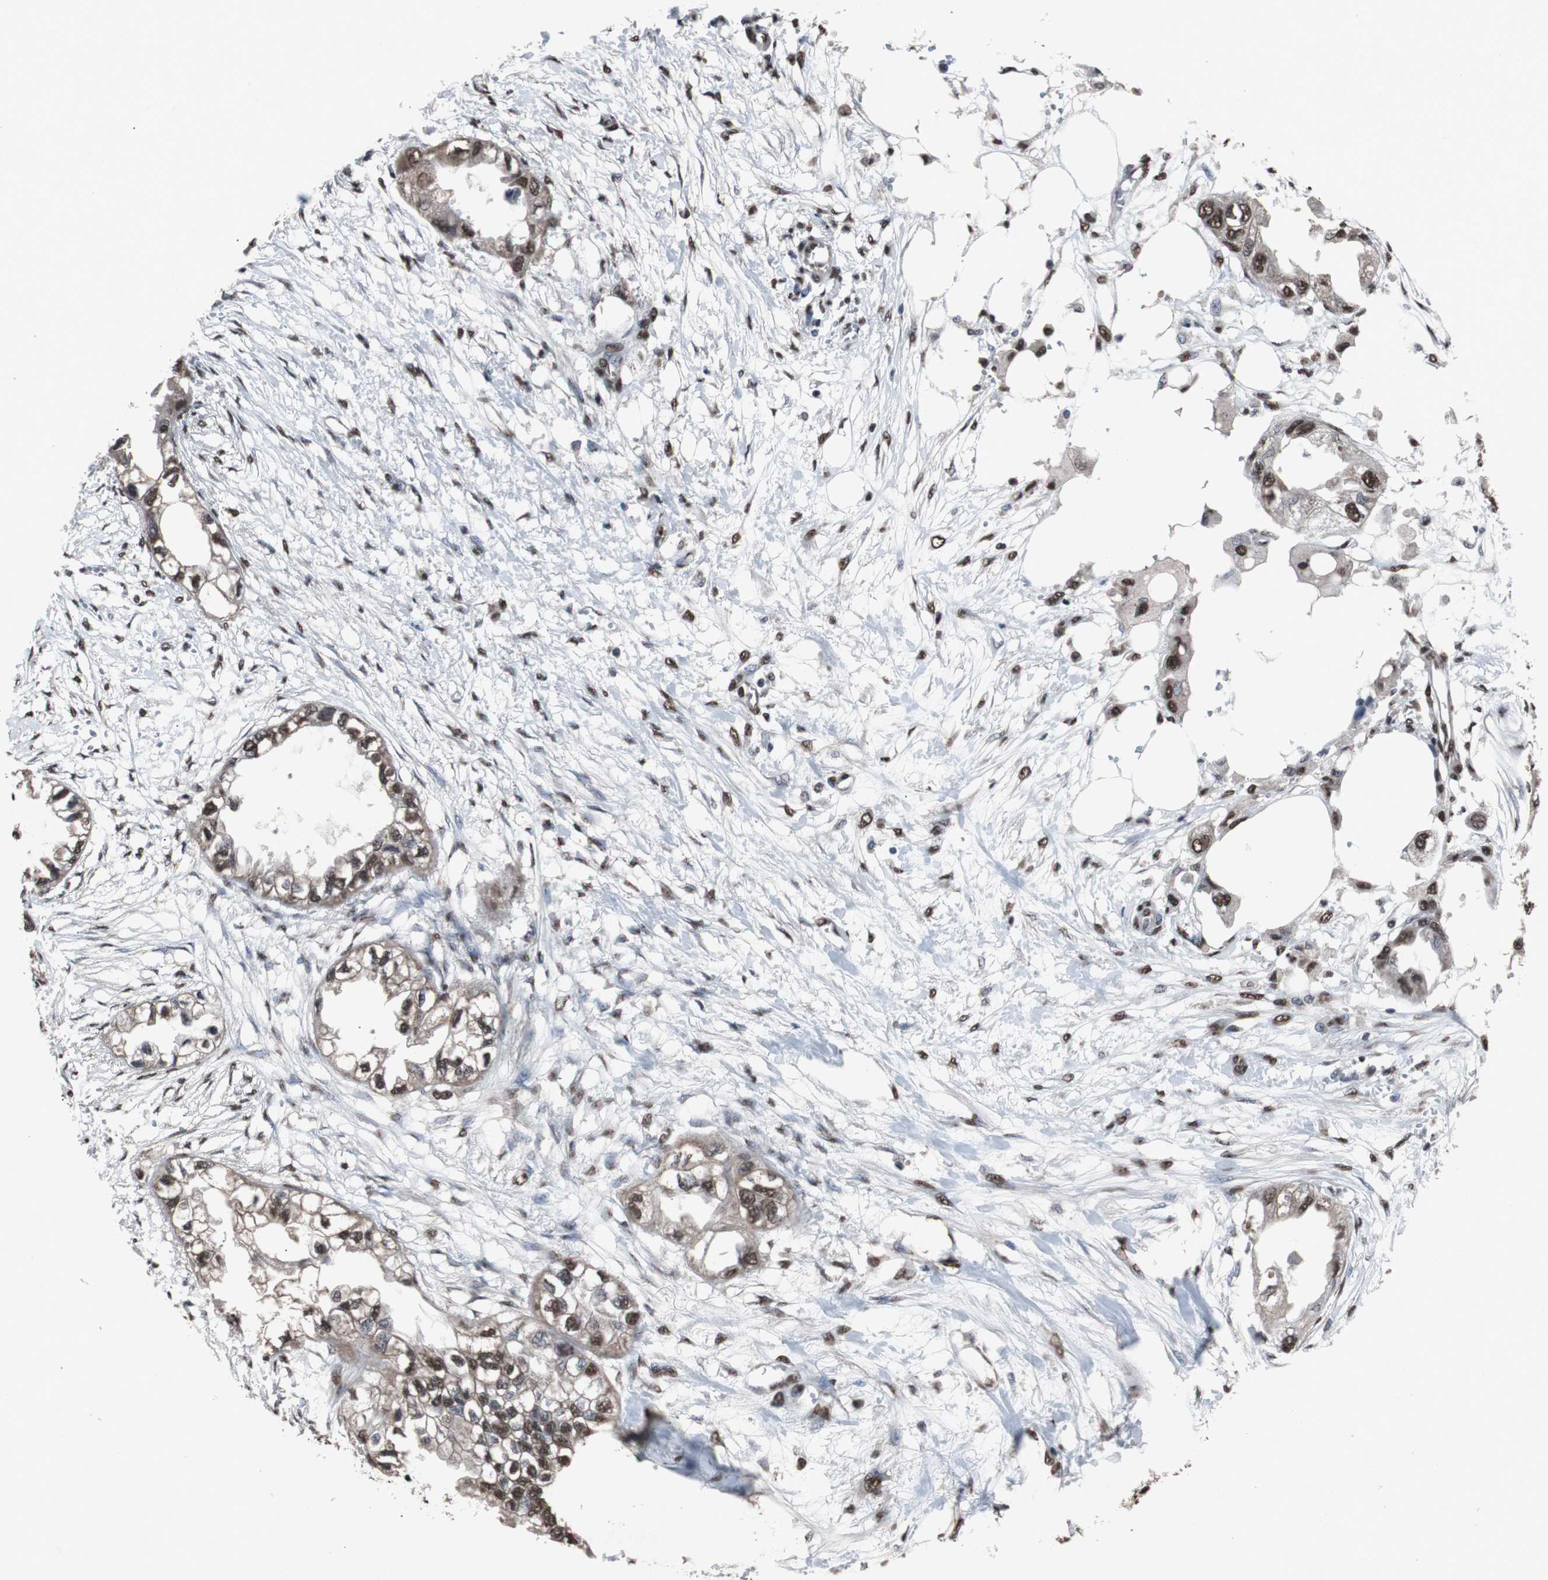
{"staining": {"intensity": "moderate", "quantity": ">75%", "location": "cytoplasmic/membranous,nuclear"}, "tissue": "endometrial cancer", "cell_type": "Tumor cells", "image_type": "cancer", "snomed": [{"axis": "morphology", "description": "Adenocarcinoma, NOS"}, {"axis": "topography", "description": "Endometrium"}], "caption": "Tumor cells demonstrate moderate cytoplasmic/membranous and nuclear staining in about >75% of cells in endometrial adenocarcinoma. The staining was performed using DAB, with brown indicating positive protein expression. Nuclei are stained blue with hematoxylin.", "gene": "MED27", "patient": {"sex": "female", "age": 67}}